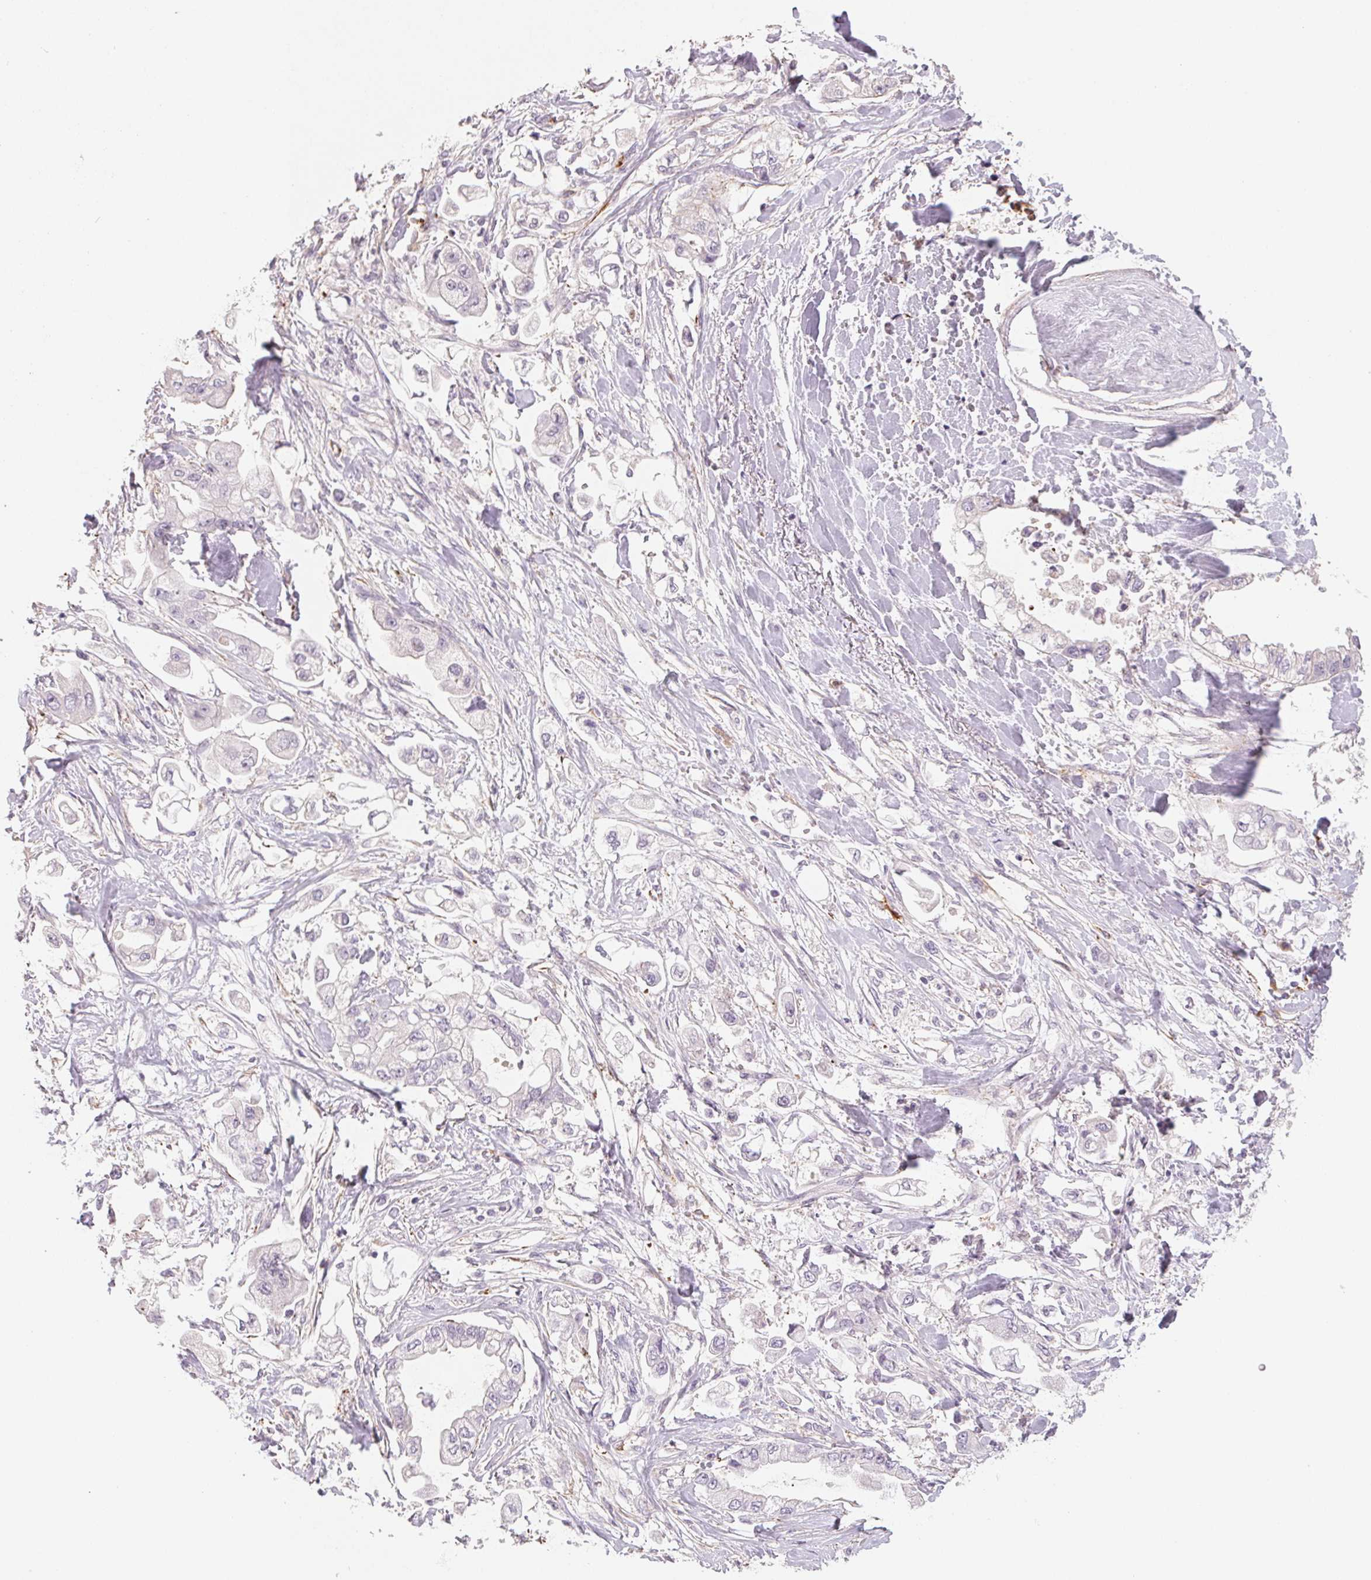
{"staining": {"intensity": "negative", "quantity": "none", "location": "none"}, "tissue": "stomach cancer", "cell_type": "Tumor cells", "image_type": "cancer", "snomed": [{"axis": "morphology", "description": "Adenocarcinoma, NOS"}, {"axis": "topography", "description": "Stomach"}], "caption": "The photomicrograph shows no significant staining in tumor cells of stomach cancer (adenocarcinoma). Nuclei are stained in blue.", "gene": "ANKRD13B", "patient": {"sex": "male", "age": 62}}